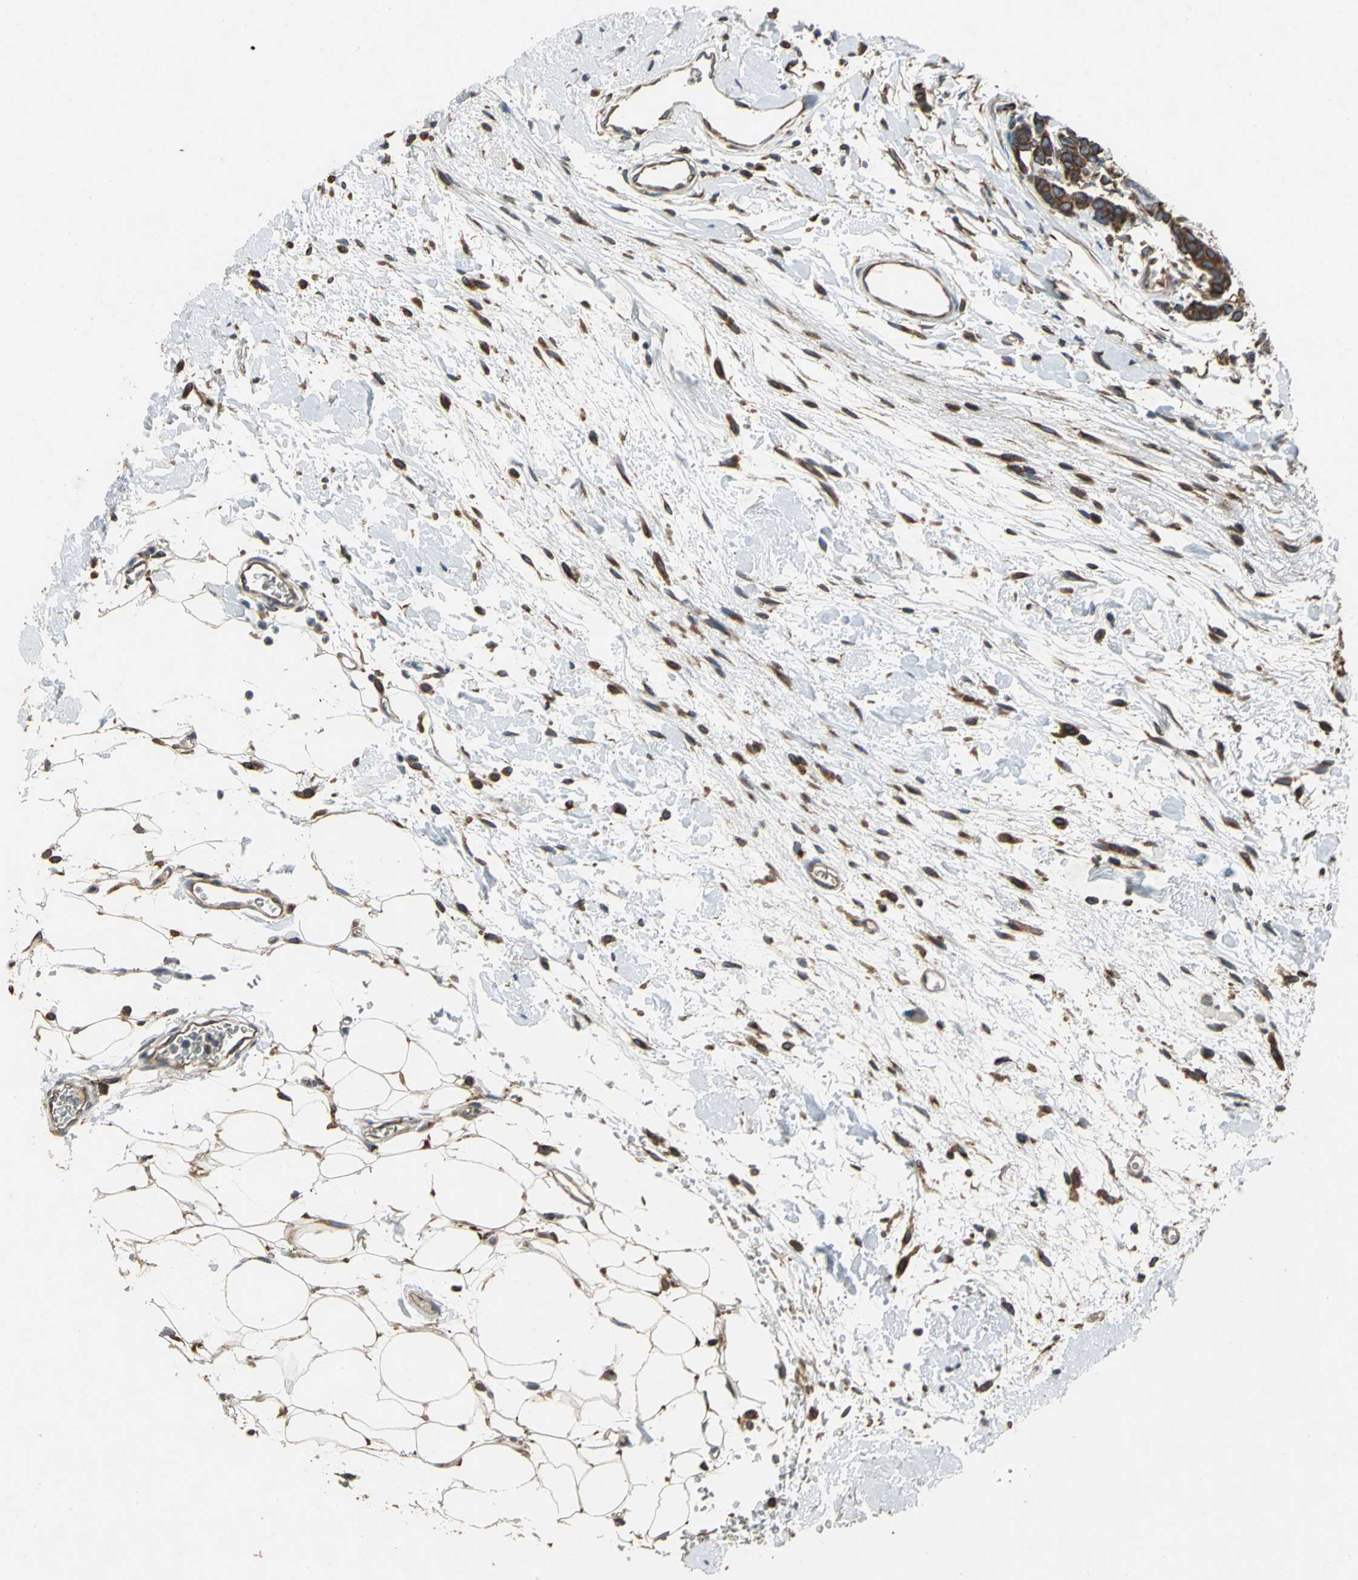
{"staining": {"intensity": "strong", "quantity": ">75%", "location": "cytoplasmic/membranous"}, "tissue": "breast cancer", "cell_type": "Tumor cells", "image_type": "cancer", "snomed": [{"axis": "morphology", "description": "Duct carcinoma"}, {"axis": "topography", "description": "Breast"}], "caption": "An image of invasive ductal carcinoma (breast) stained for a protein exhibits strong cytoplasmic/membranous brown staining in tumor cells. (DAB (3,3'-diaminobenzidine) = brown stain, brightfield microscopy at high magnification).", "gene": "SYVN1", "patient": {"sex": "female", "age": 87}}